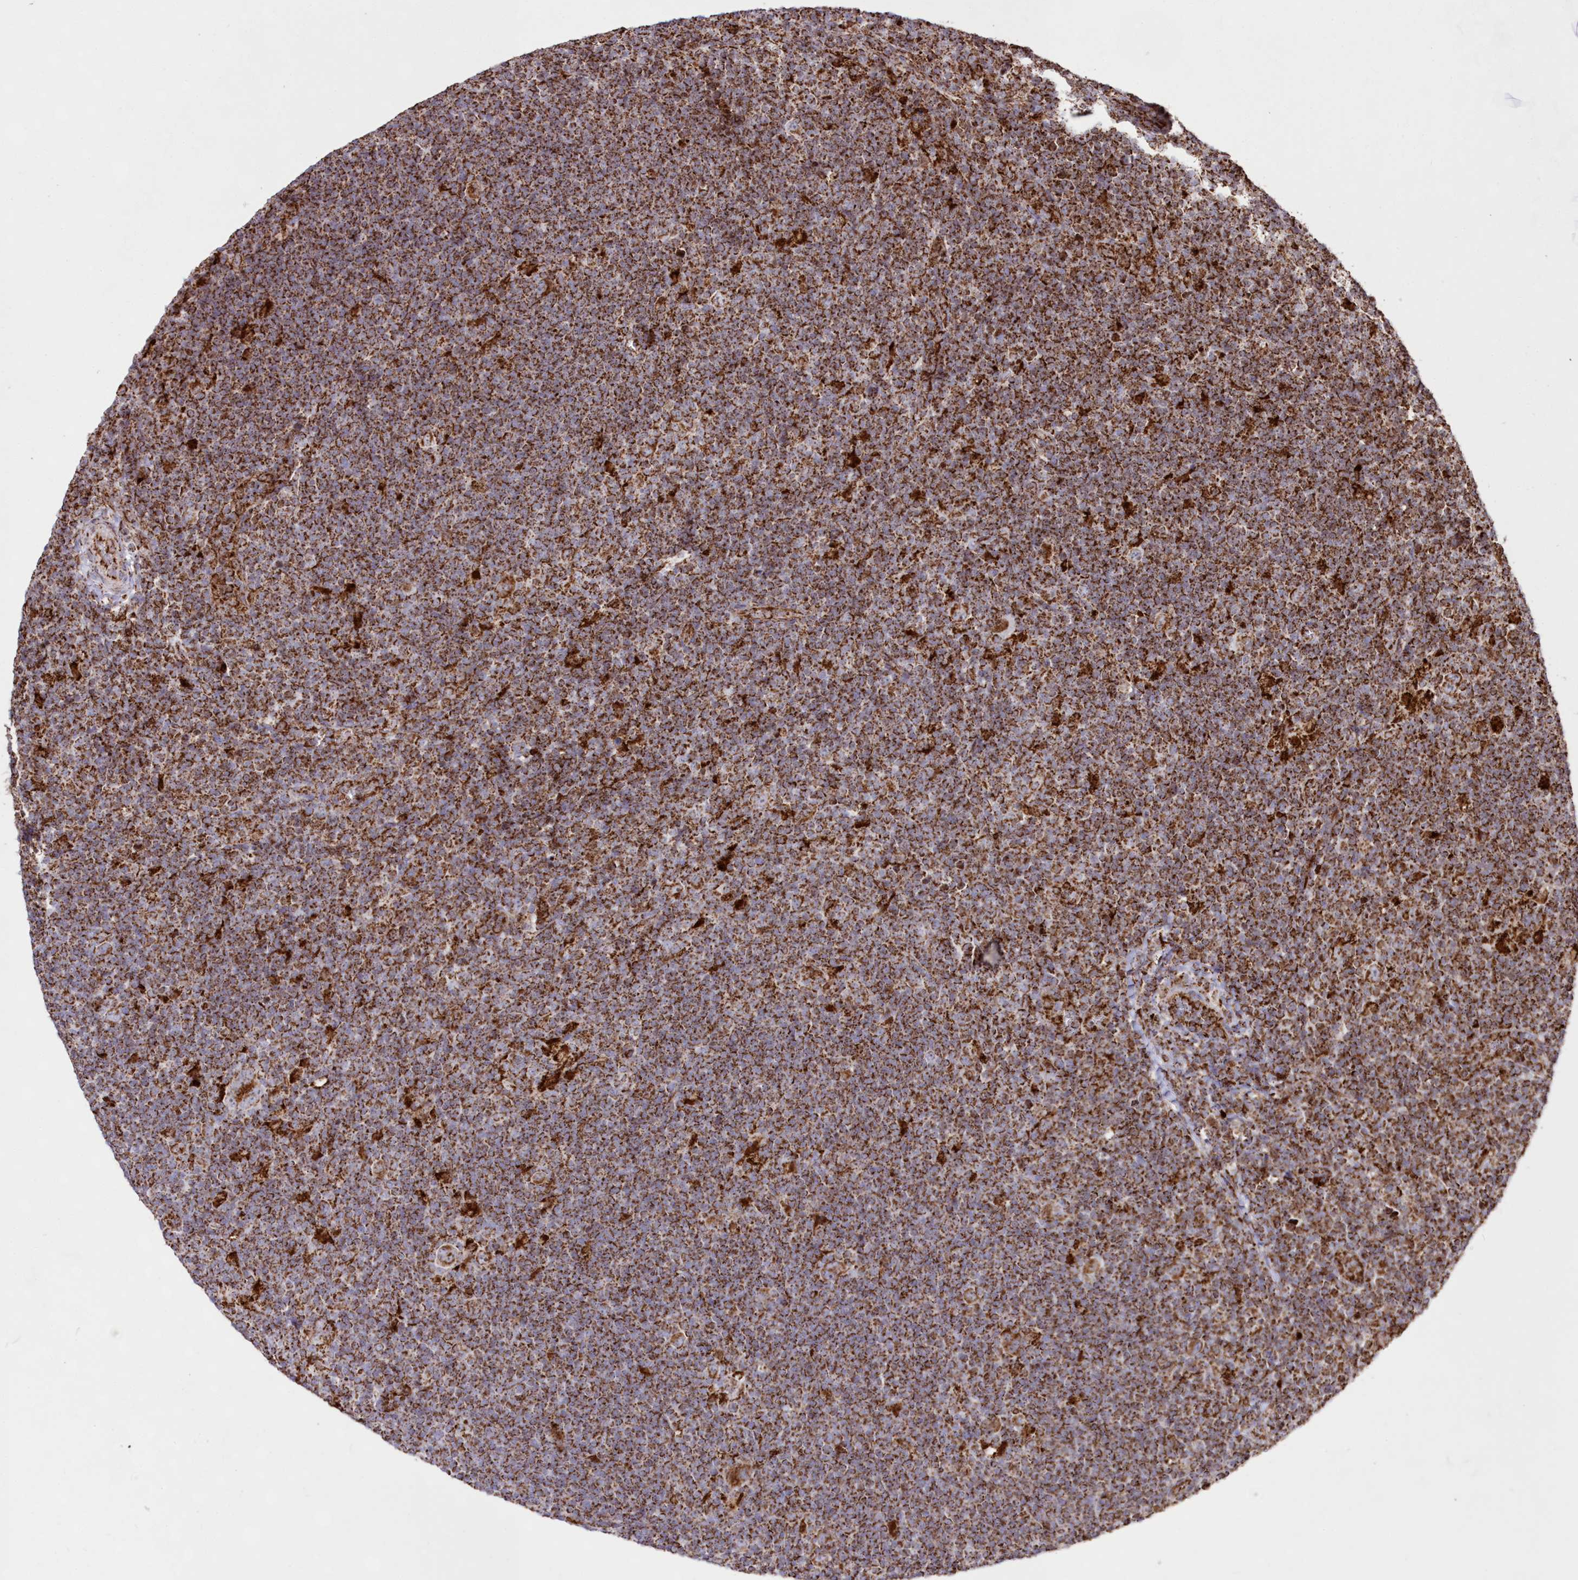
{"staining": {"intensity": "moderate", "quantity": ">75%", "location": "cytoplasmic/membranous"}, "tissue": "lymphoma", "cell_type": "Tumor cells", "image_type": "cancer", "snomed": [{"axis": "morphology", "description": "Hodgkin's disease, NOS"}, {"axis": "topography", "description": "Lymph node"}], "caption": "The photomicrograph displays immunohistochemical staining of Hodgkin's disease. There is moderate cytoplasmic/membranous expression is seen in approximately >75% of tumor cells.", "gene": "HADHB", "patient": {"sex": "female", "age": 57}}